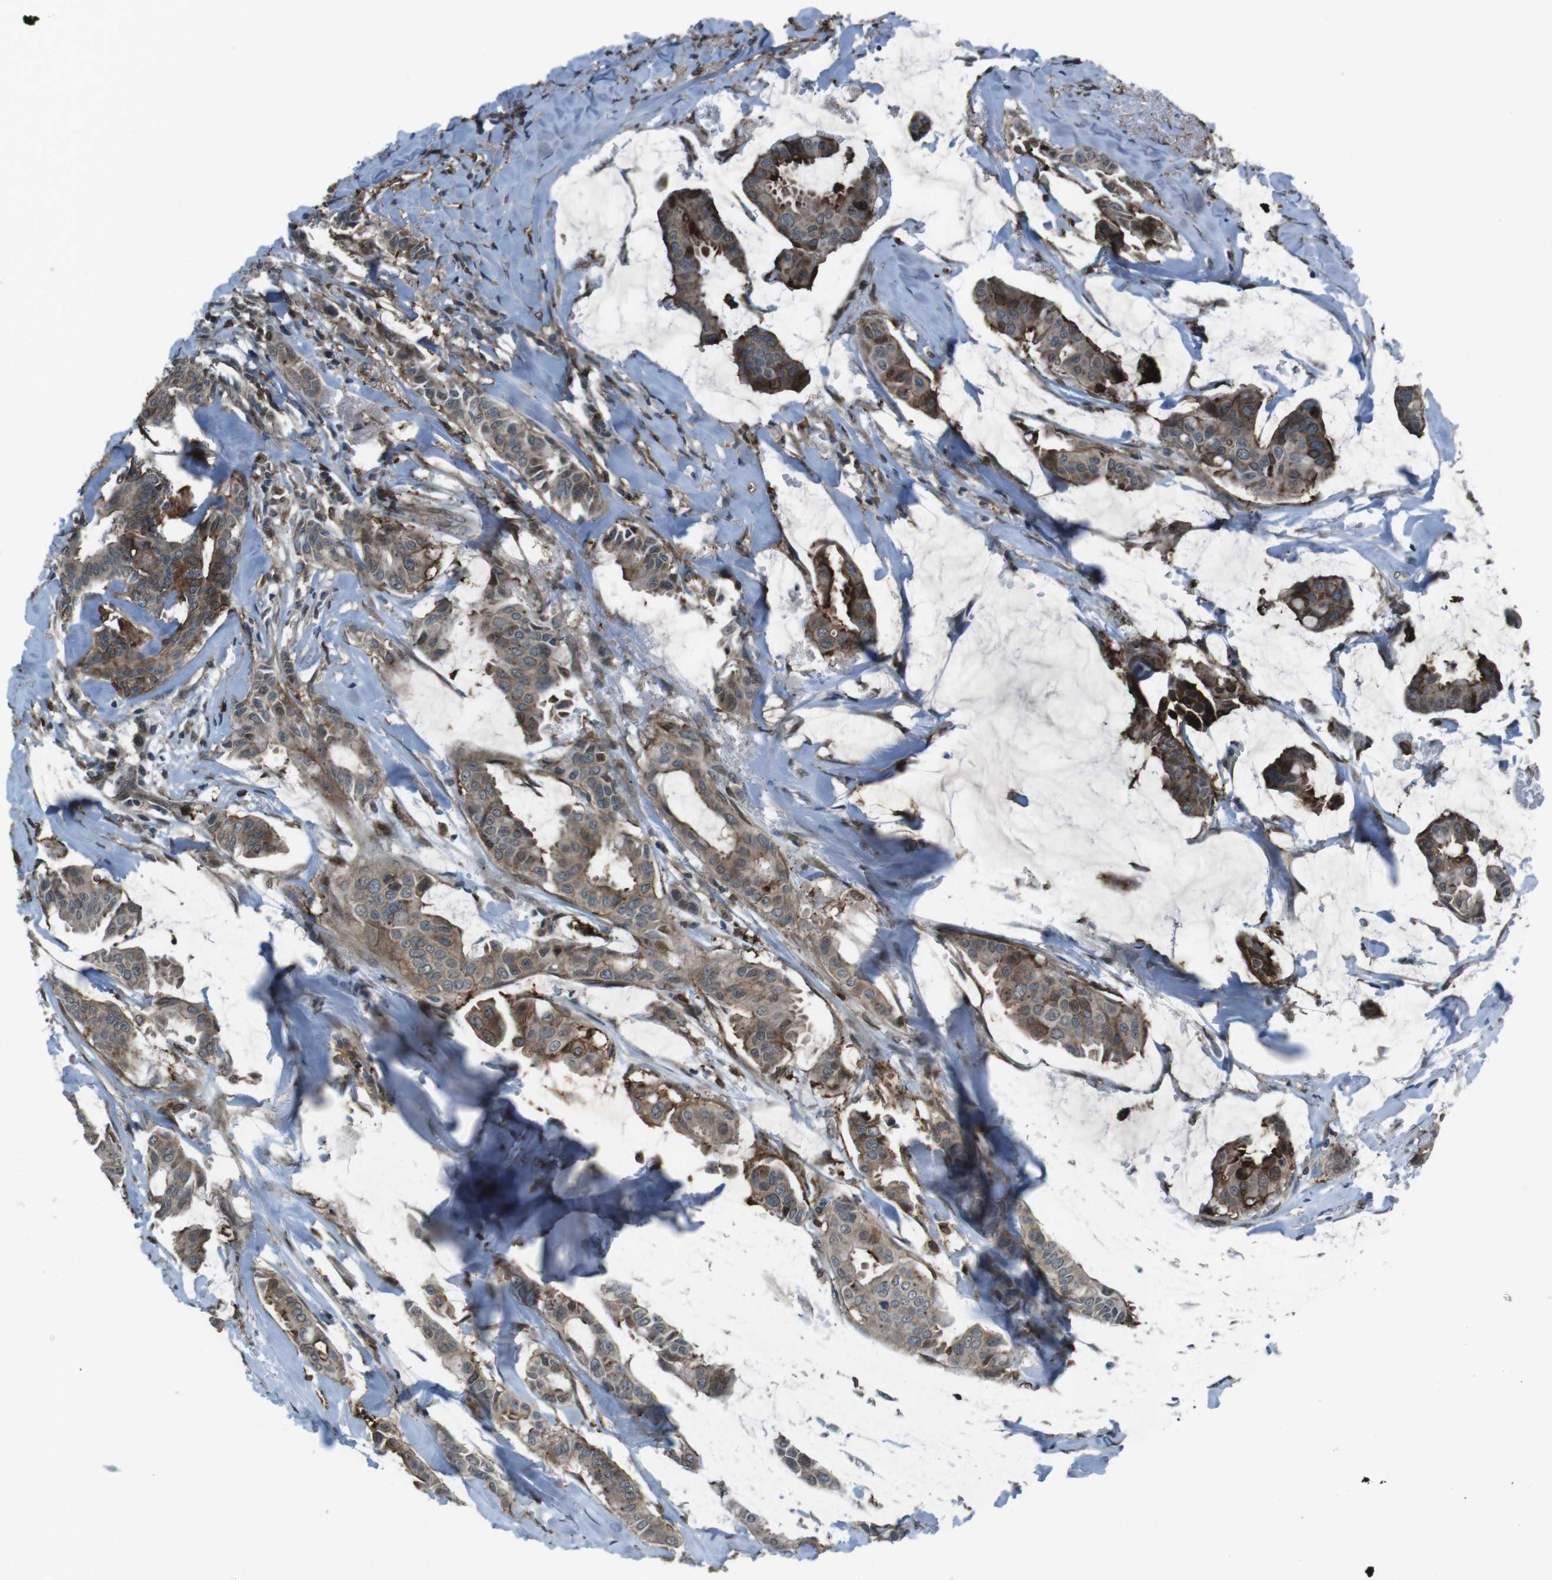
{"staining": {"intensity": "moderate", "quantity": ">75%", "location": "cytoplasmic/membranous"}, "tissue": "head and neck cancer", "cell_type": "Tumor cells", "image_type": "cancer", "snomed": [{"axis": "morphology", "description": "Adenocarcinoma, NOS"}, {"axis": "topography", "description": "Salivary gland"}, {"axis": "topography", "description": "Head-Neck"}], "caption": "A medium amount of moderate cytoplasmic/membranous expression is appreciated in about >75% of tumor cells in head and neck cancer tissue.", "gene": "GDF10", "patient": {"sex": "female", "age": 59}}